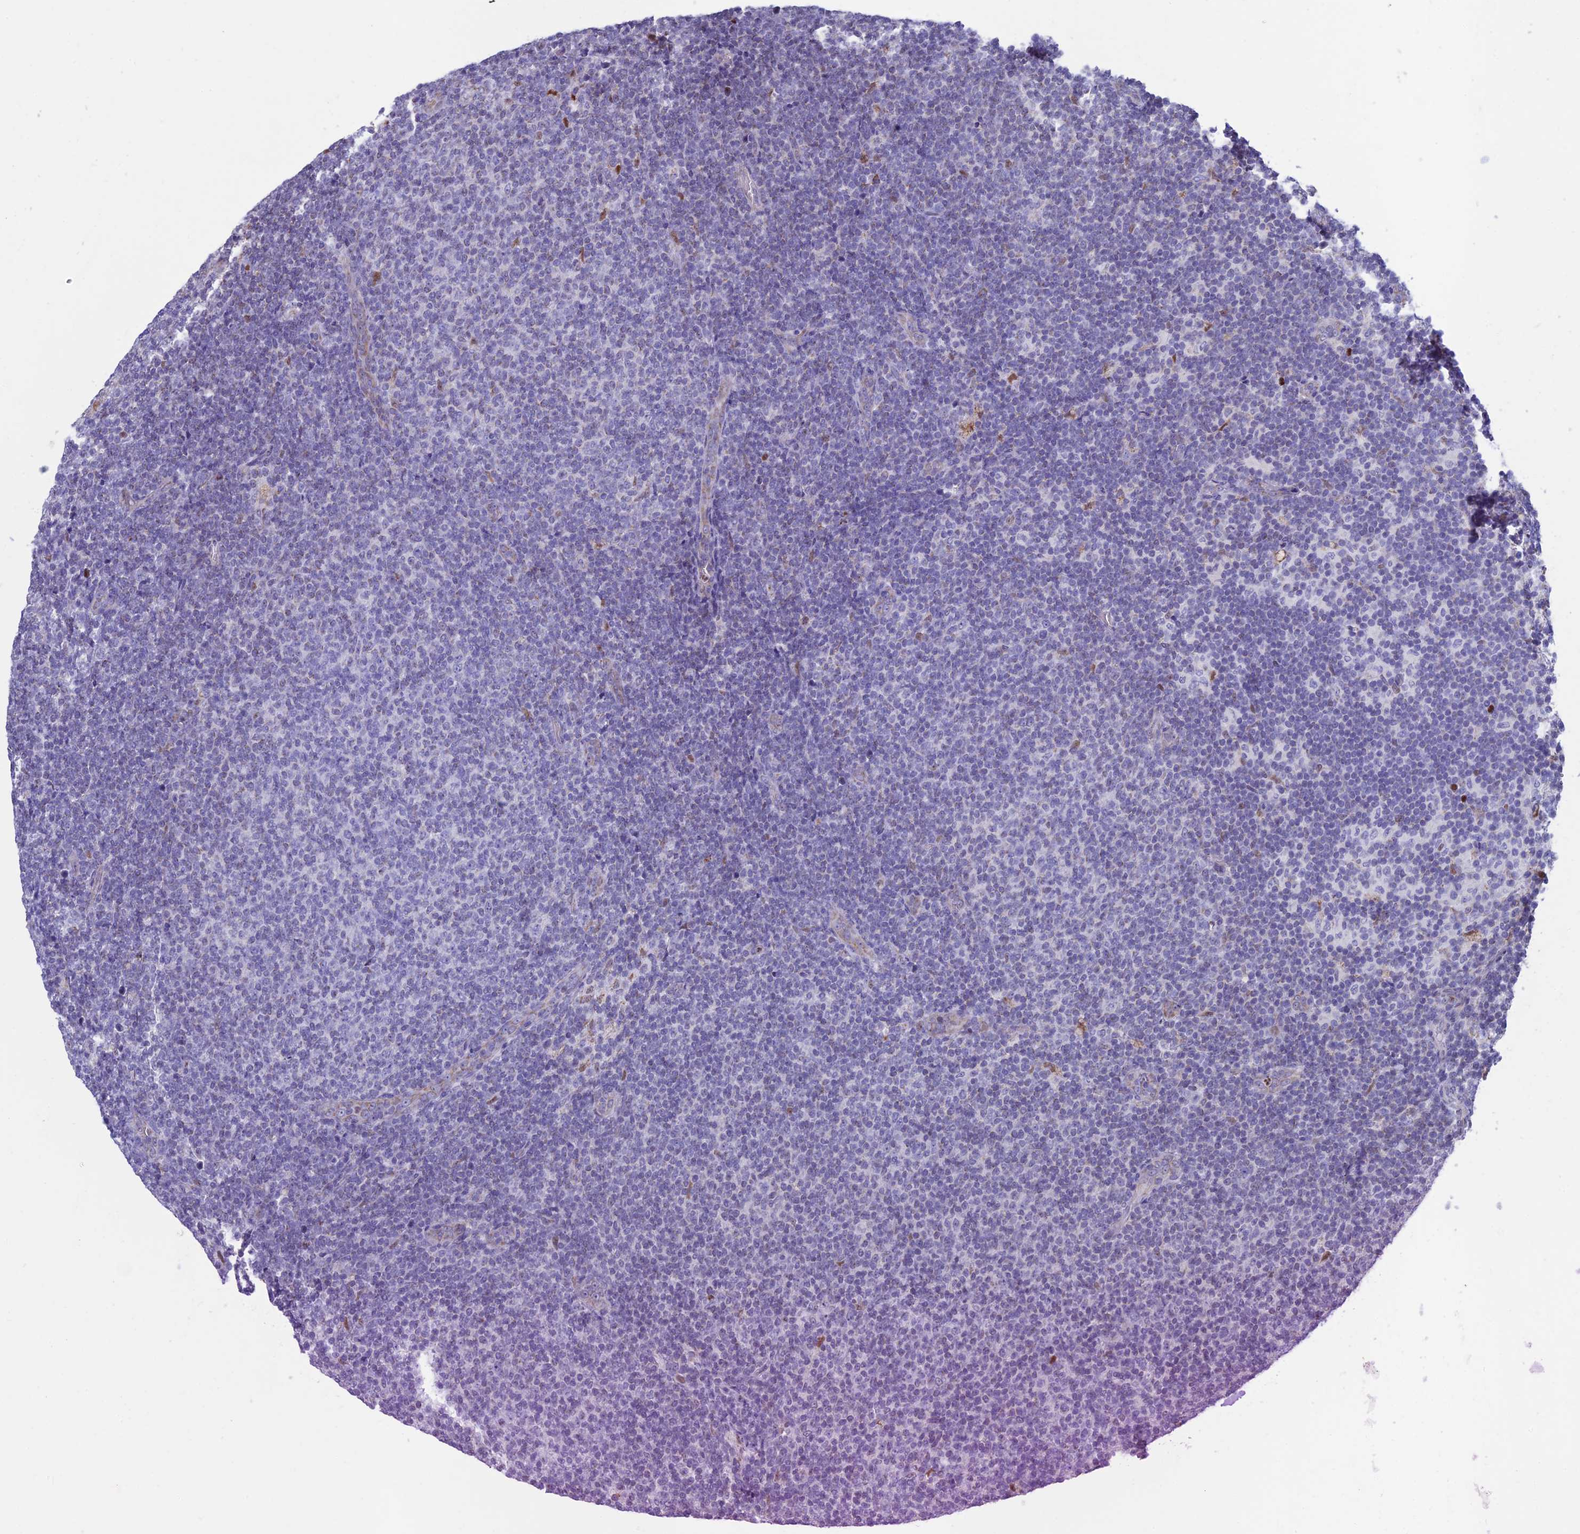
{"staining": {"intensity": "negative", "quantity": "none", "location": "none"}, "tissue": "lymphoma", "cell_type": "Tumor cells", "image_type": "cancer", "snomed": [{"axis": "morphology", "description": "Malignant lymphoma, non-Hodgkin's type, Low grade"}, {"axis": "topography", "description": "Lymph node"}], "caption": "Tumor cells show no significant protein staining in low-grade malignant lymphoma, non-Hodgkin's type. (Stains: DAB (3,3'-diaminobenzidine) immunohistochemistry (IHC) with hematoxylin counter stain, Microscopy: brightfield microscopy at high magnification).", "gene": "ACSS1", "patient": {"sex": "male", "age": 66}}